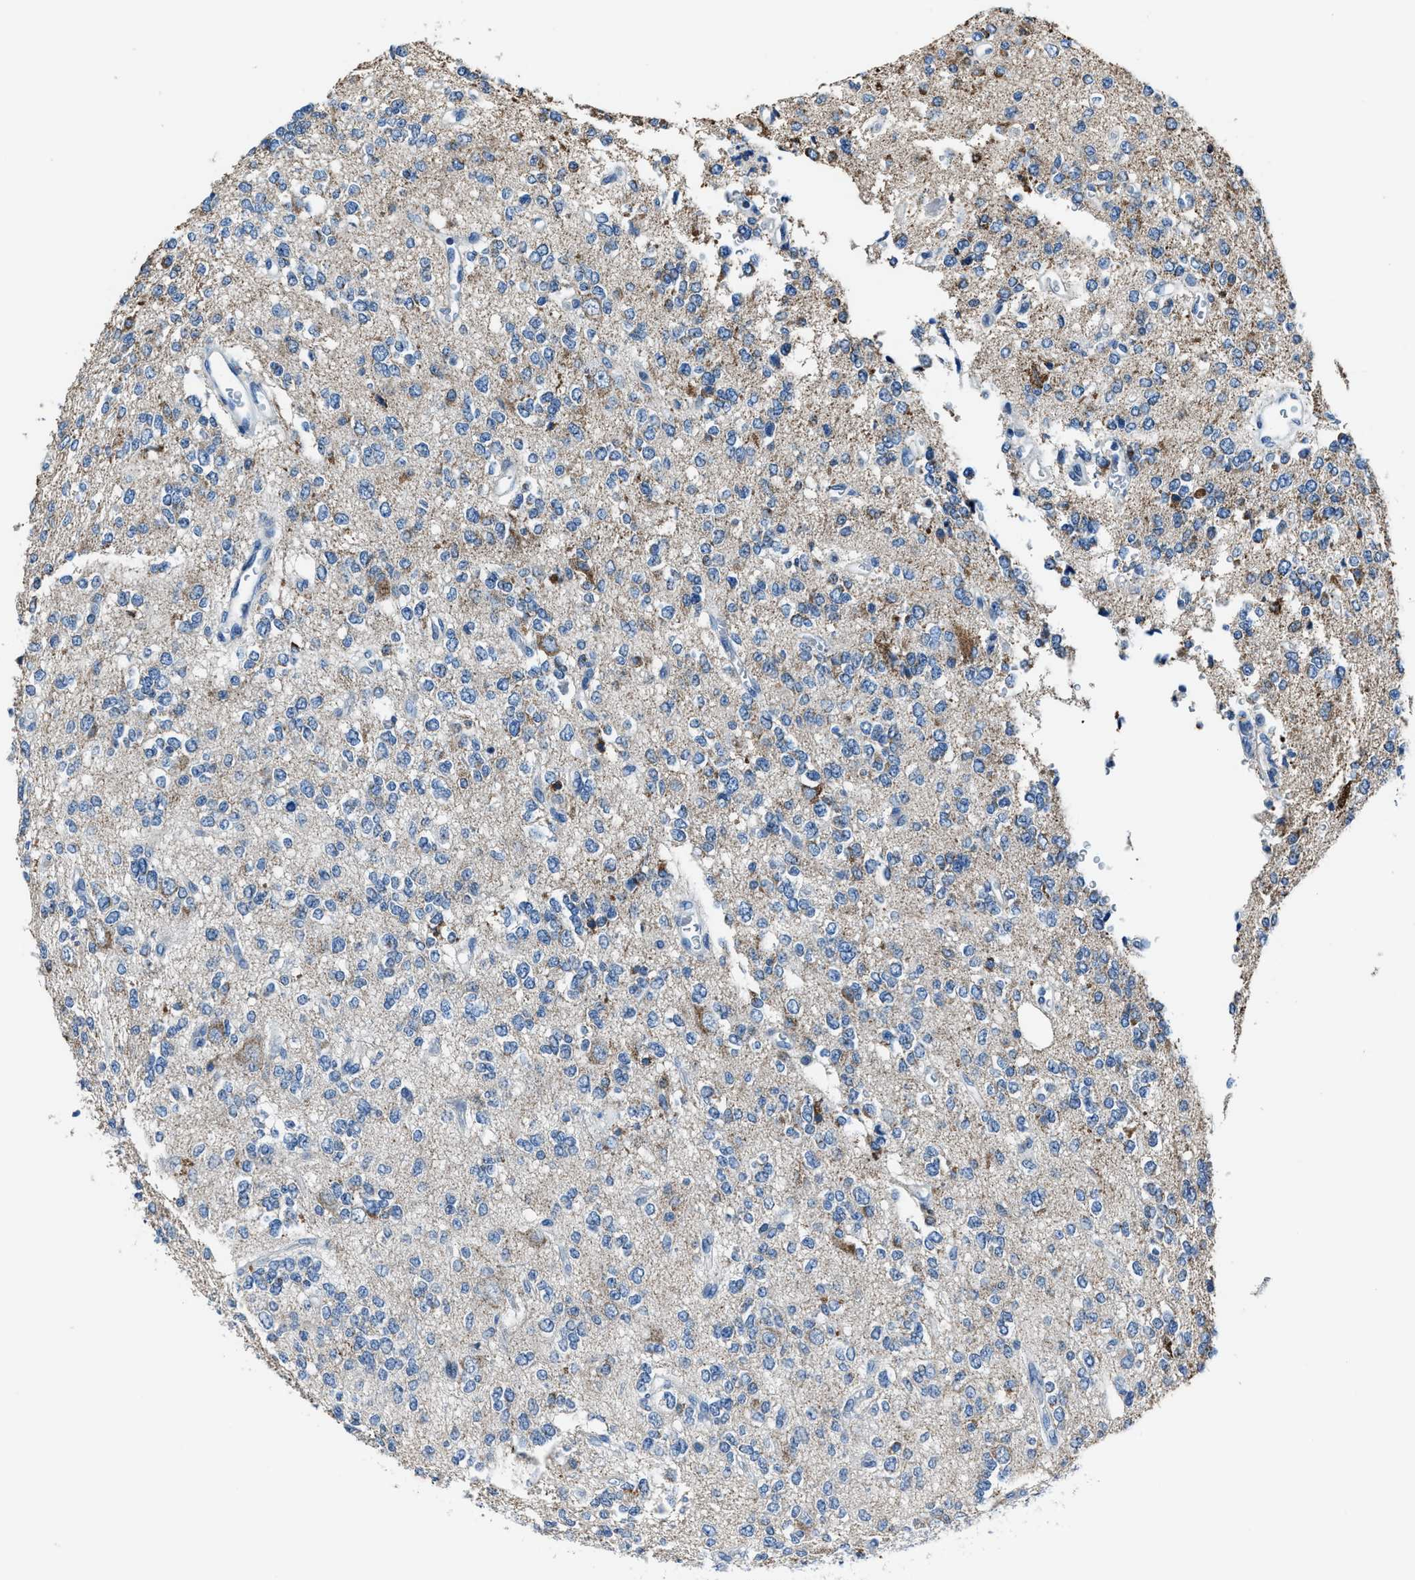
{"staining": {"intensity": "negative", "quantity": "none", "location": "none"}, "tissue": "glioma", "cell_type": "Tumor cells", "image_type": "cancer", "snomed": [{"axis": "morphology", "description": "Glioma, malignant, Low grade"}, {"axis": "topography", "description": "Brain"}], "caption": "Immunohistochemistry image of neoplastic tissue: human malignant glioma (low-grade) stained with DAB shows no significant protein expression in tumor cells.", "gene": "ADAM2", "patient": {"sex": "male", "age": 38}}